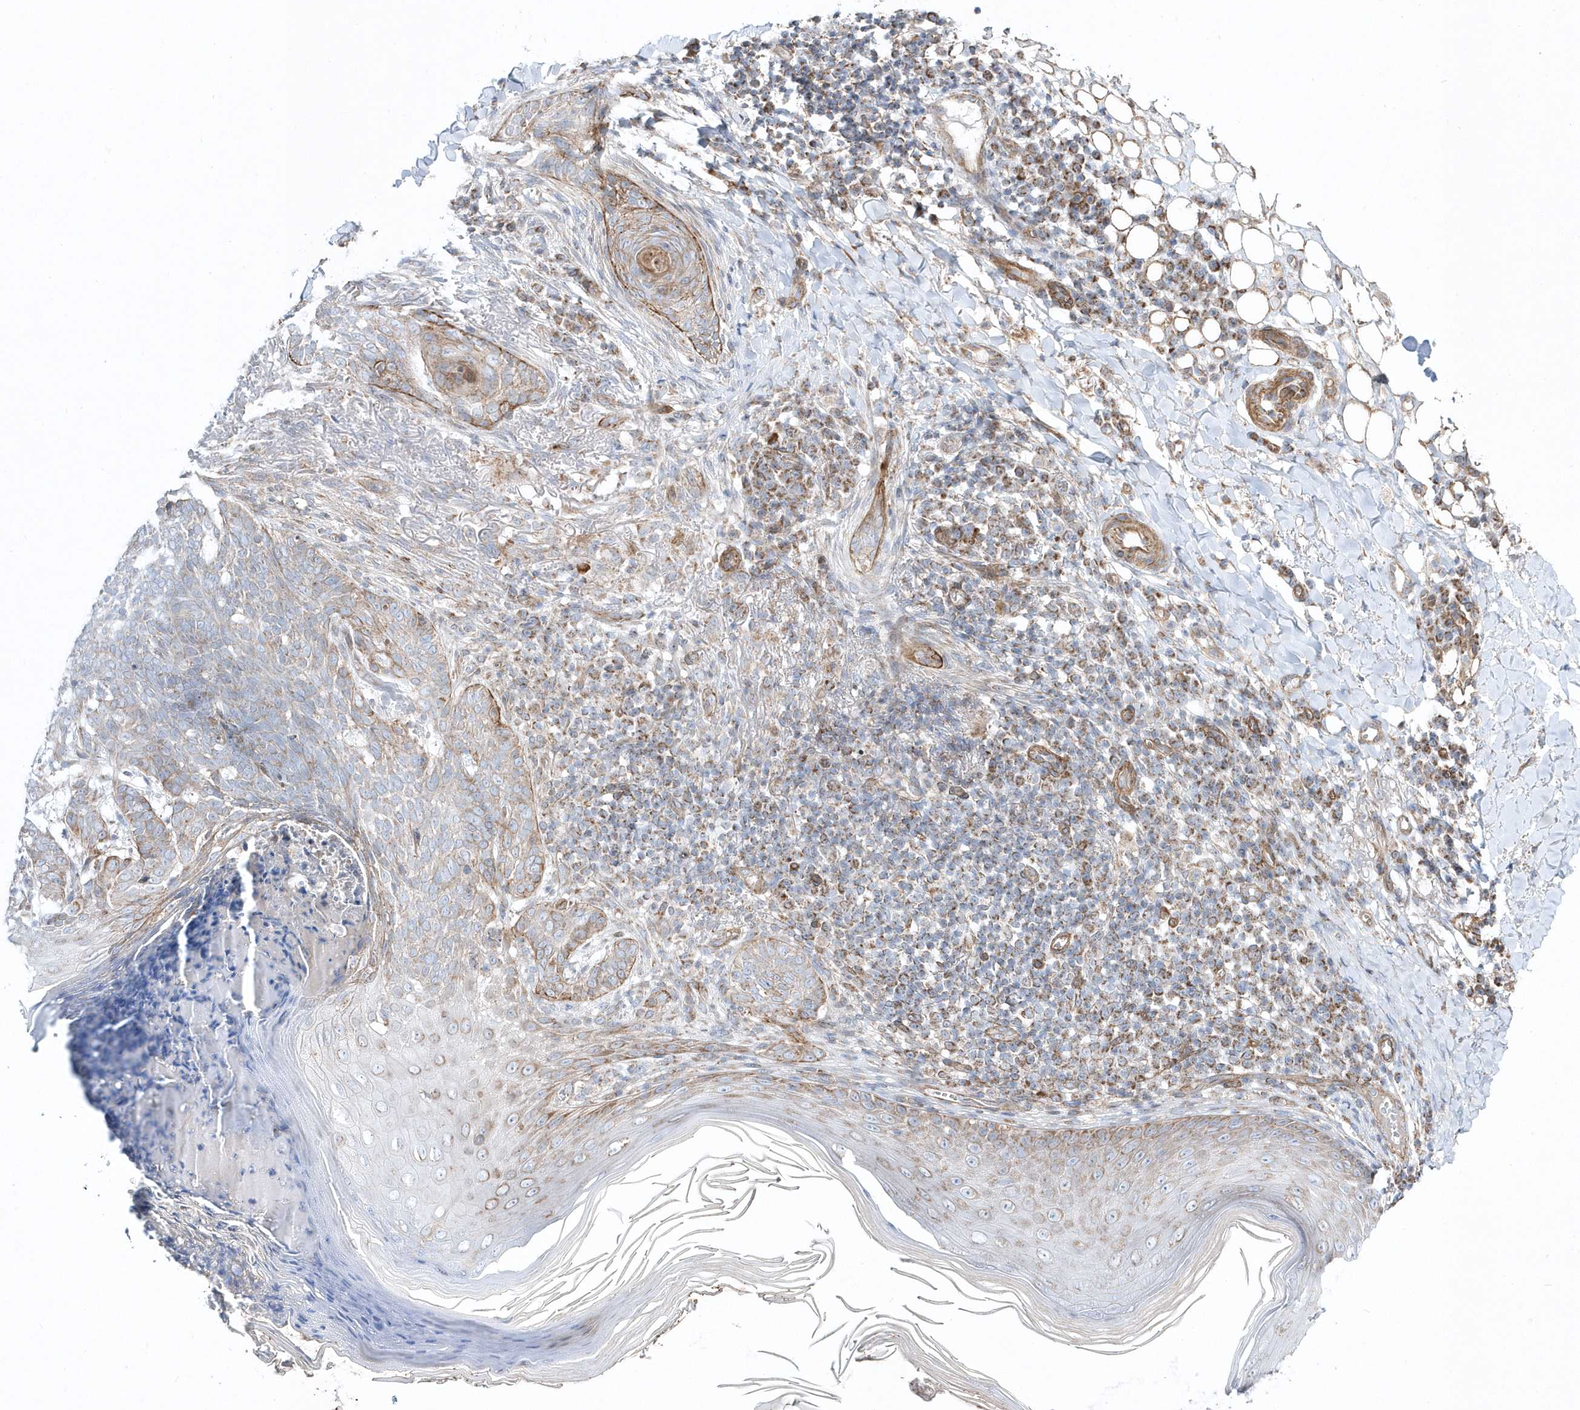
{"staining": {"intensity": "moderate", "quantity": "<25%", "location": "cytoplasmic/membranous"}, "tissue": "skin cancer", "cell_type": "Tumor cells", "image_type": "cancer", "snomed": [{"axis": "morphology", "description": "Basal cell carcinoma"}, {"axis": "topography", "description": "Skin"}], "caption": "Skin cancer stained with a brown dye exhibits moderate cytoplasmic/membranous positive staining in approximately <25% of tumor cells.", "gene": "OPA1", "patient": {"sex": "male", "age": 85}}